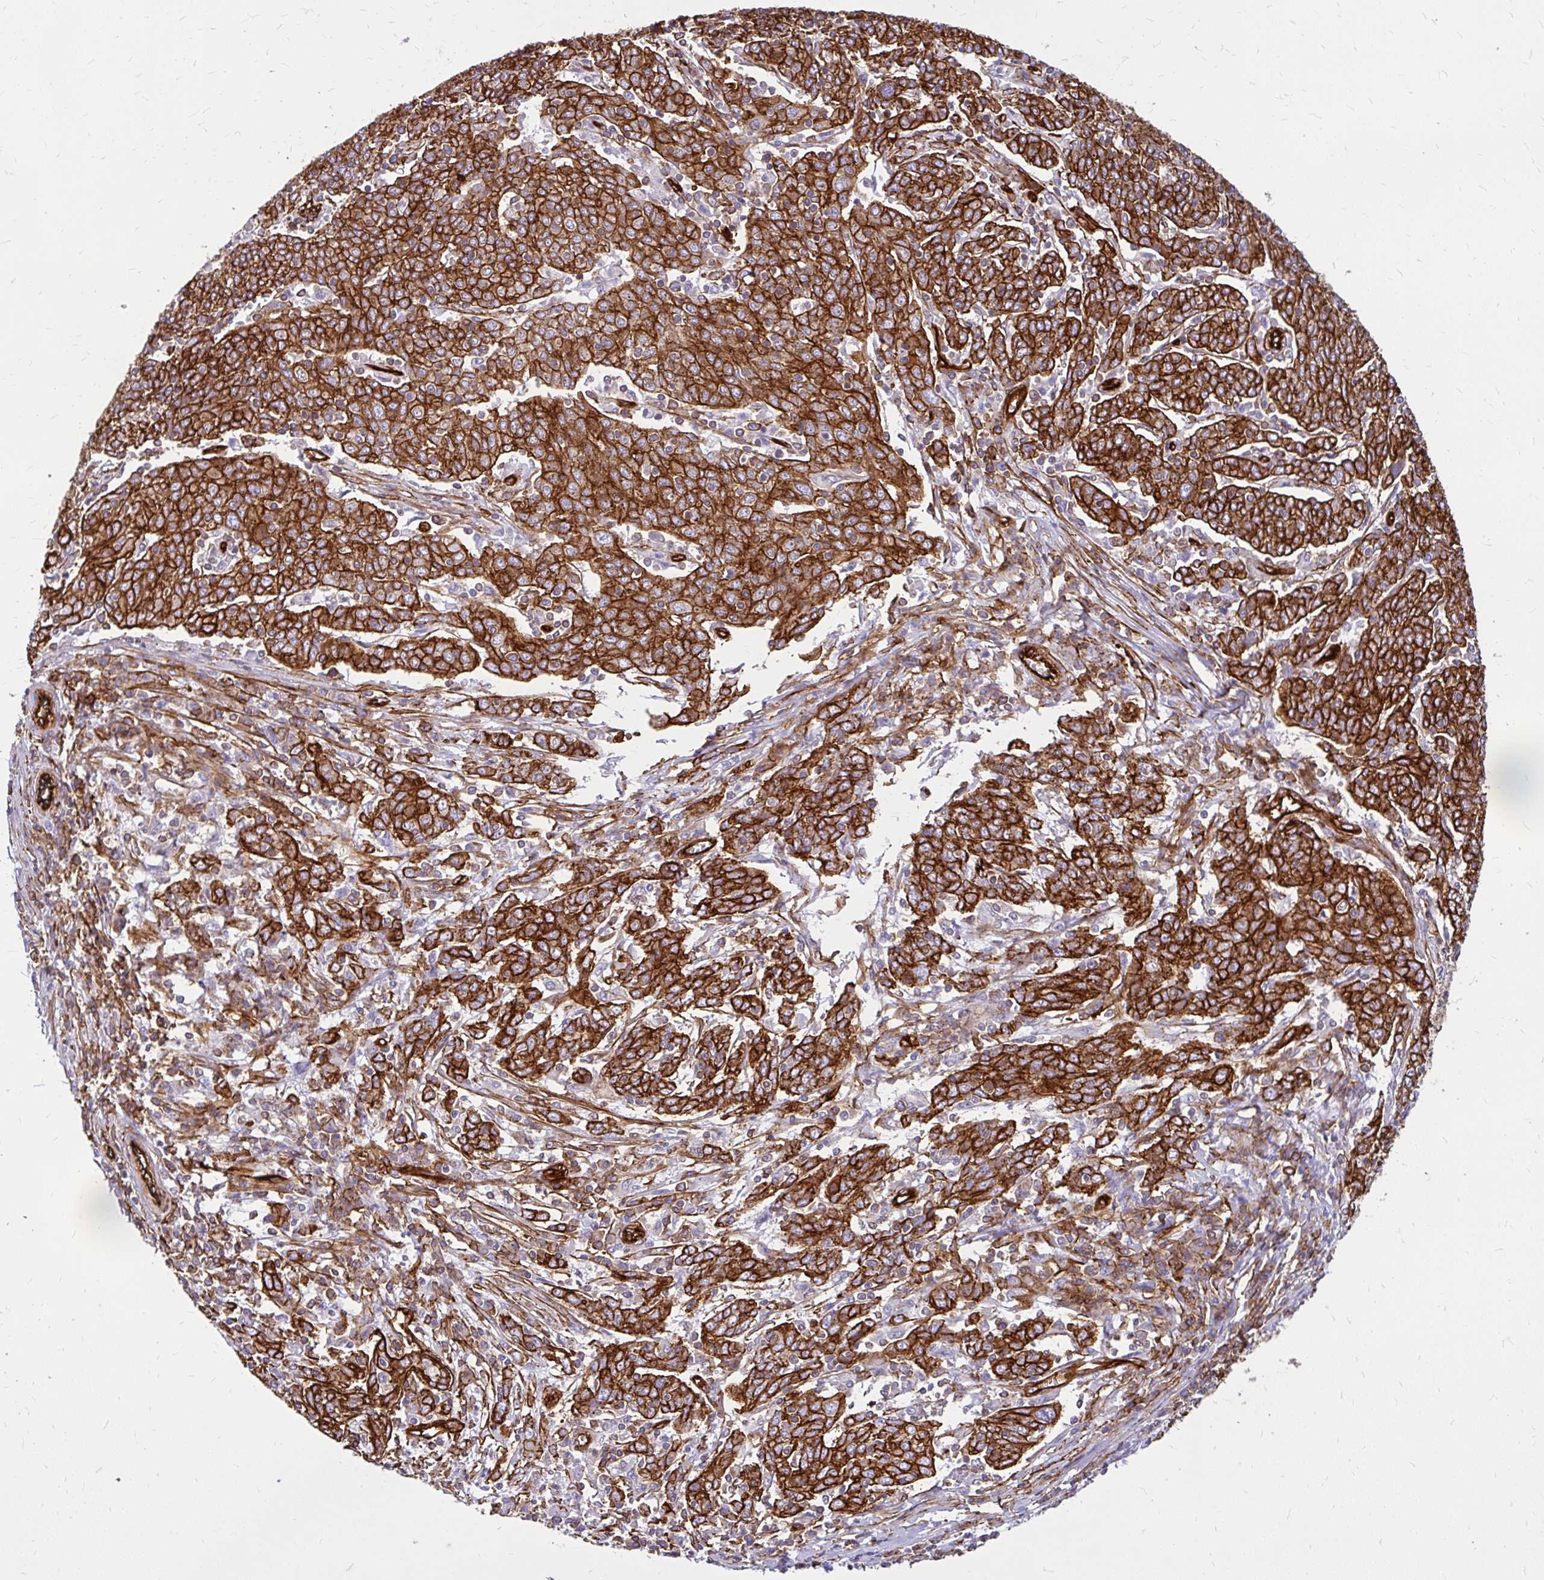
{"staining": {"intensity": "strong", "quantity": ">75%", "location": "cytoplasmic/membranous"}, "tissue": "cervical cancer", "cell_type": "Tumor cells", "image_type": "cancer", "snomed": [{"axis": "morphology", "description": "Squamous cell carcinoma, NOS"}, {"axis": "topography", "description": "Cervix"}], "caption": "Brown immunohistochemical staining in human cervical cancer (squamous cell carcinoma) displays strong cytoplasmic/membranous positivity in about >75% of tumor cells.", "gene": "MAP1LC3B", "patient": {"sex": "female", "age": 67}}